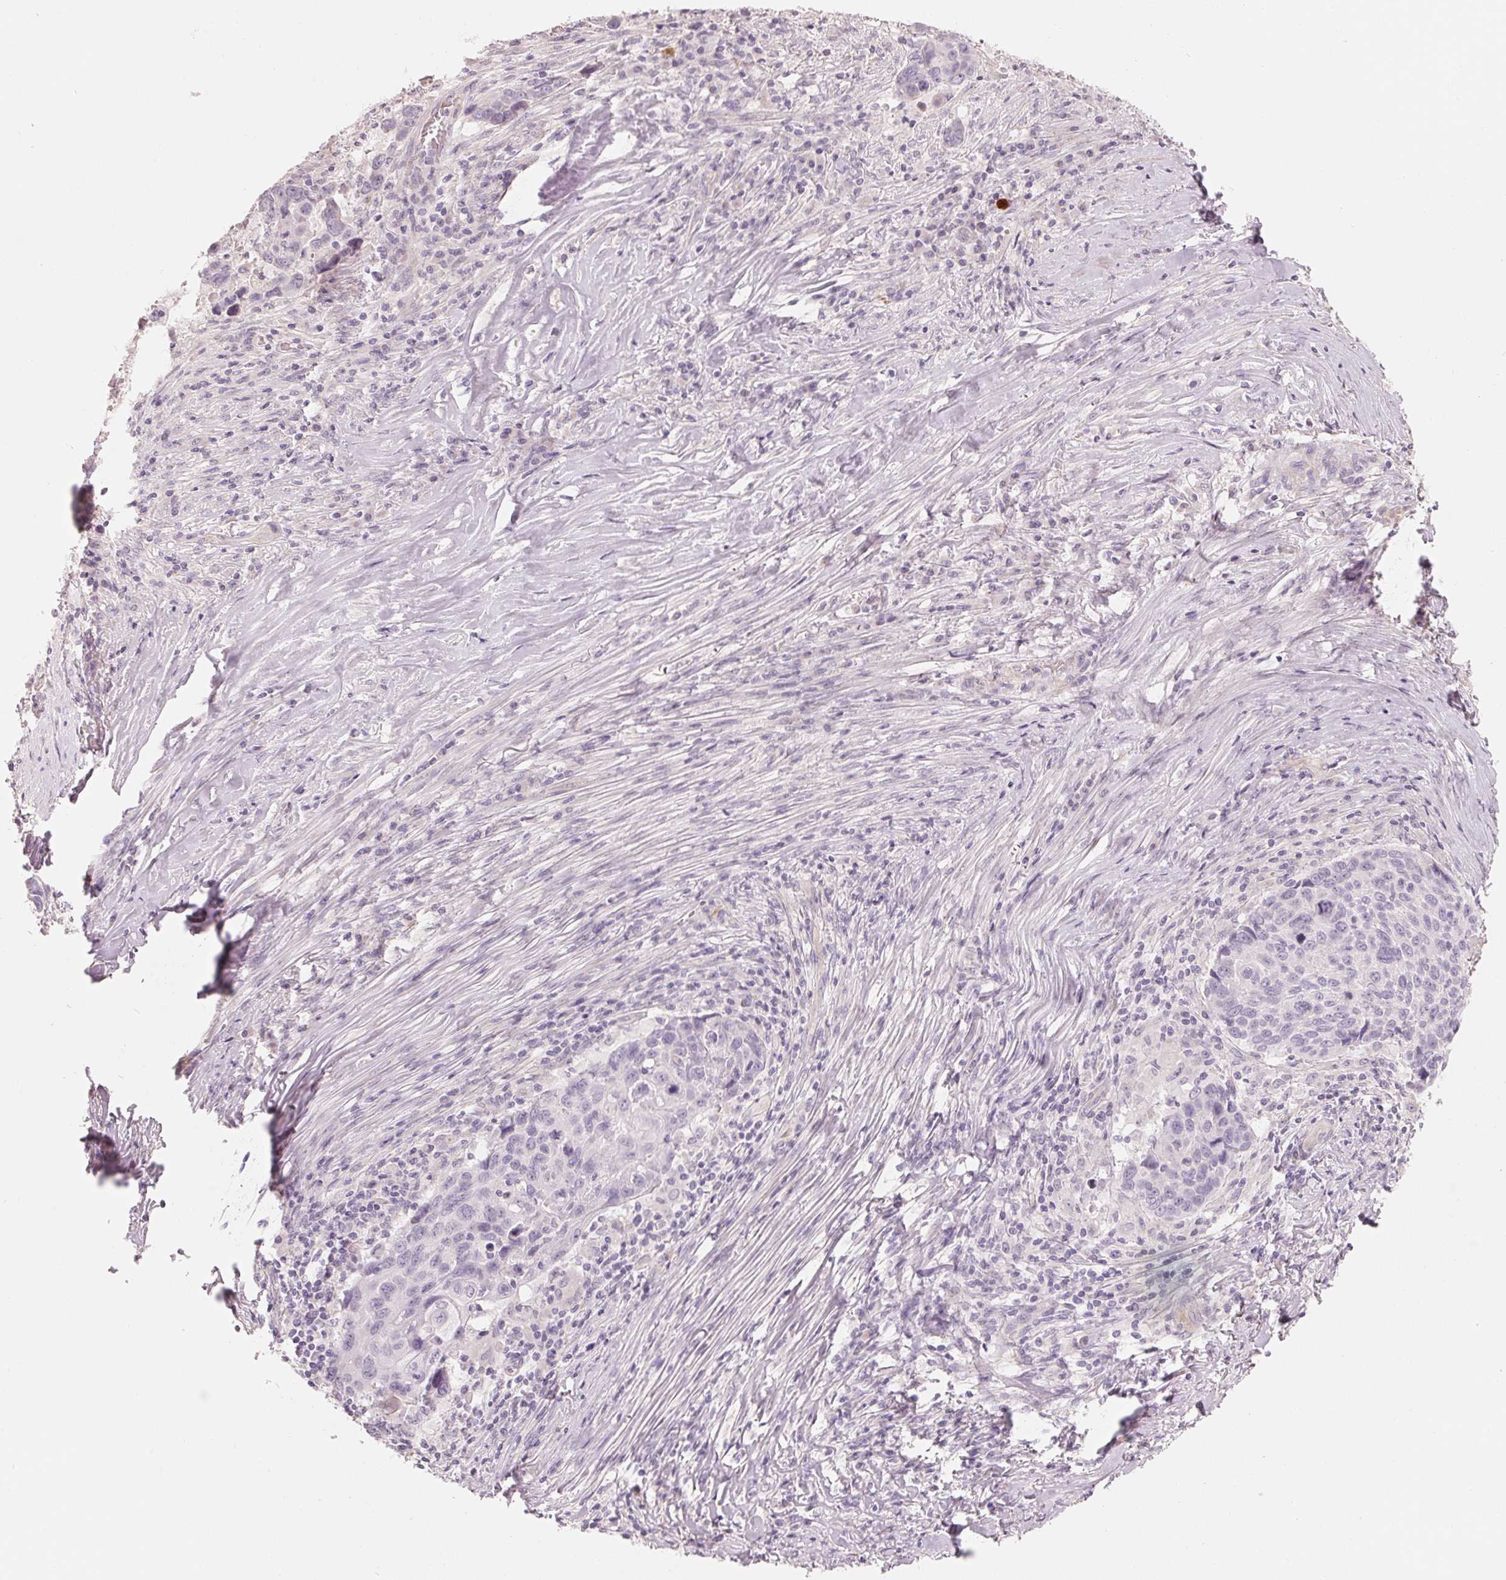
{"staining": {"intensity": "negative", "quantity": "none", "location": "none"}, "tissue": "lung cancer", "cell_type": "Tumor cells", "image_type": "cancer", "snomed": [{"axis": "morphology", "description": "Squamous cell carcinoma, NOS"}, {"axis": "topography", "description": "Lung"}], "caption": "Lung cancer stained for a protein using IHC reveals no expression tumor cells.", "gene": "CFHR2", "patient": {"sex": "male", "age": 68}}